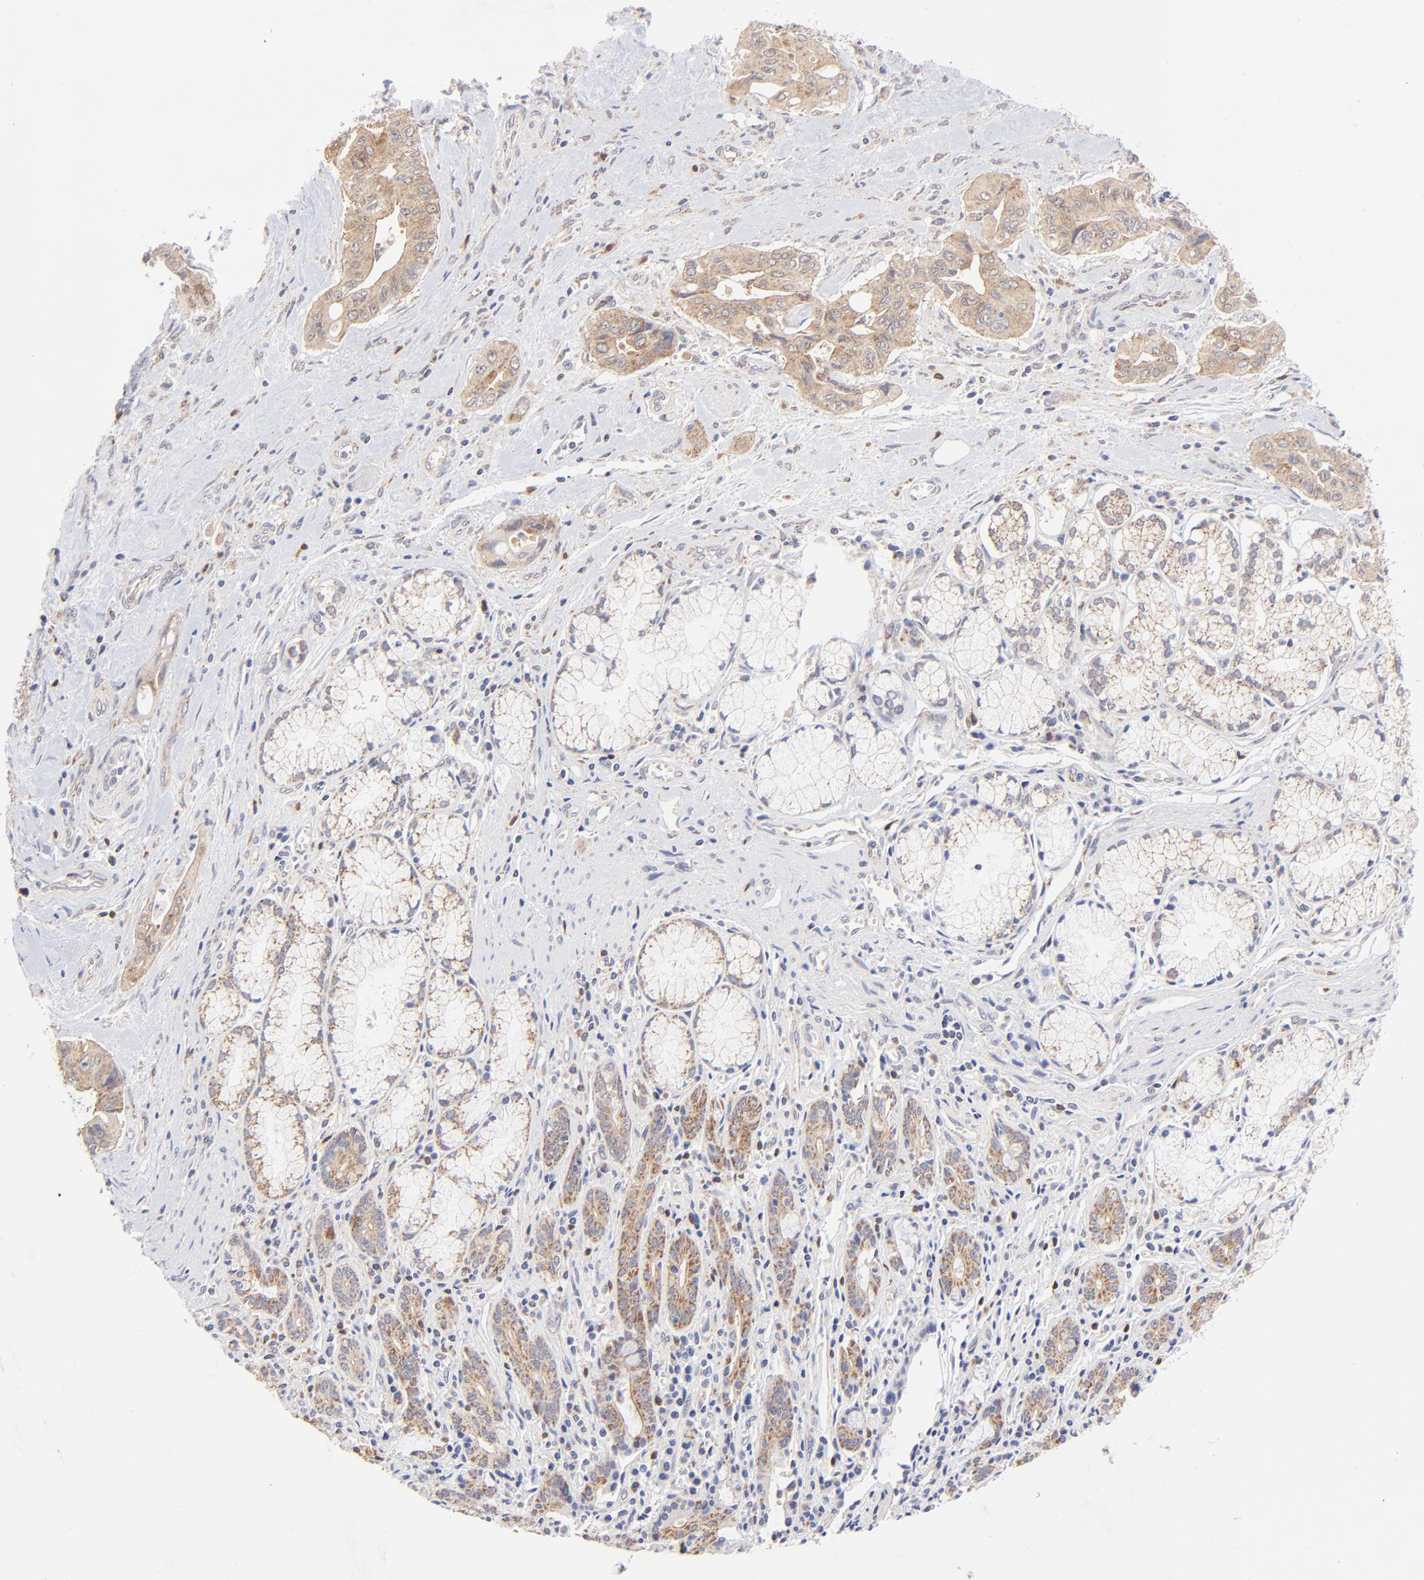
{"staining": {"intensity": "moderate", "quantity": "25%-75%", "location": "cytoplasmic/membranous"}, "tissue": "pancreatic cancer", "cell_type": "Tumor cells", "image_type": "cancer", "snomed": [{"axis": "morphology", "description": "Adenocarcinoma, NOS"}, {"axis": "topography", "description": "Pancreas"}], "caption": "Pancreatic cancer (adenocarcinoma) stained with IHC demonstrates moderate cytoplasmic/membranous staining in about 25%-75% of tumor cells. (Stains: DAB (3,3'-diaminobenzidine) in brown, nuclei in blue, Microscopy: brightfield microscopy at high magnification).", "gene": "FBXL12", "patient": {"sex": "male", "age": 77}}